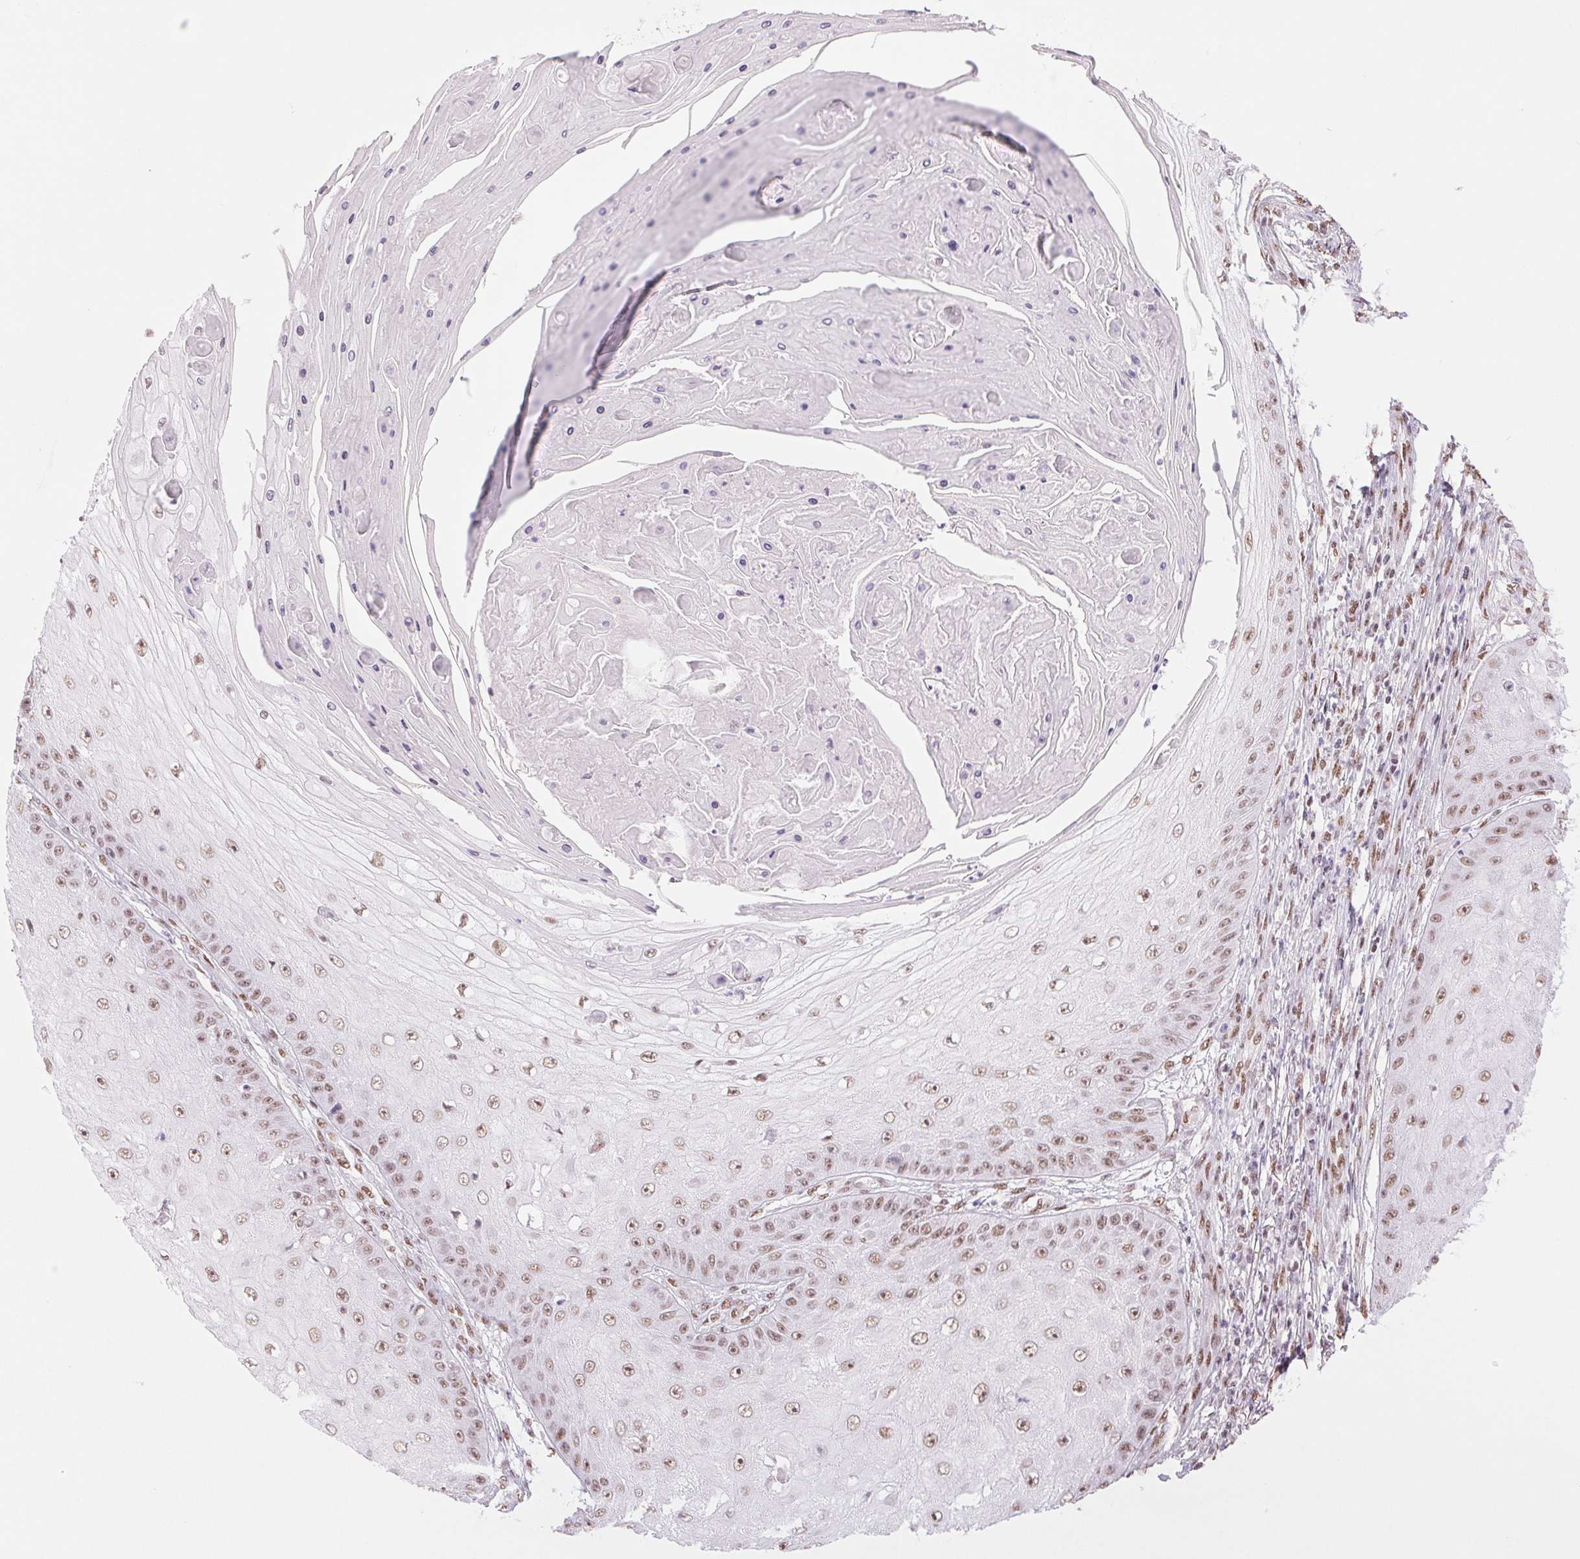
{"staining": {"intensity": "moderate", "quantity": ">75%", "location": "nuclear"}, "tissue": "skin cancer", "cell_type": "Tumor cells", "image_type": "cancer", "snomed": [{"axis": "morphology", "description": "Squamous cell carcinoma, NOS"}, {"axis": "topography", "description": "Skin"}], "caption": "This micrograph displays immunohistochemistry staining of skin squamous cell carcinoma, with medium moderate nuclear expression in about >75% of tumor cells.", "gene": "ZFR2", "patient": {"sex": "male", "age": 70}}